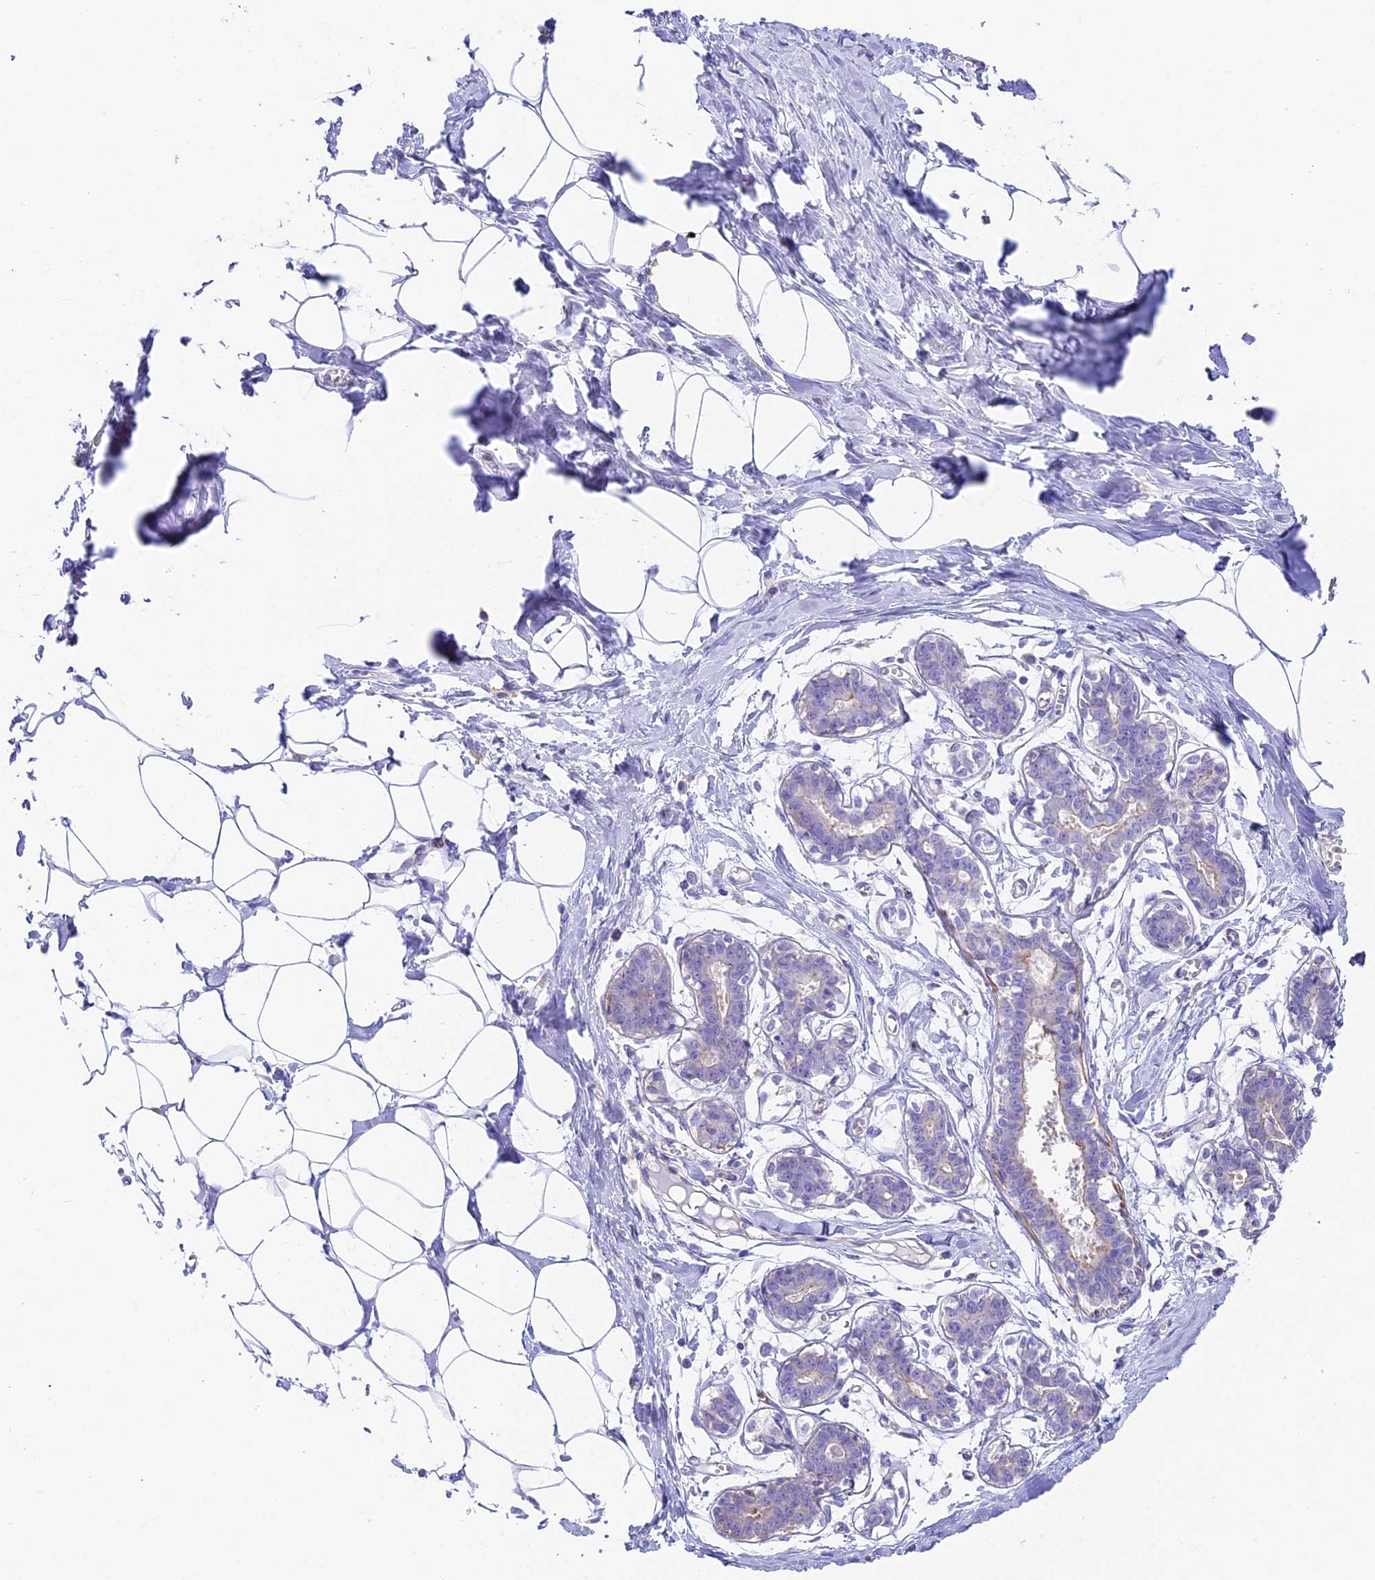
{"staining": {"intensity": "negative", "quantity": "none", "location": "none"}, "tissue": "breast", "cell_type": "Adipocytes", "image_type": "normal", "snomed": [{"axis": "morphology", "description": "Normal tissue, NOS"}, {"axis": "topography", "description": "Breast"}], "caption": "A histopathology image of human breast is negative for staining in adipocytes. (DAB (3,3'-diaminobenzidine) immunohistochemistry (IHC) visualized using brightfield microscopy, high magnification).", "gene": "HOMER3", "patient": {"sex": "female", "age": 27}}